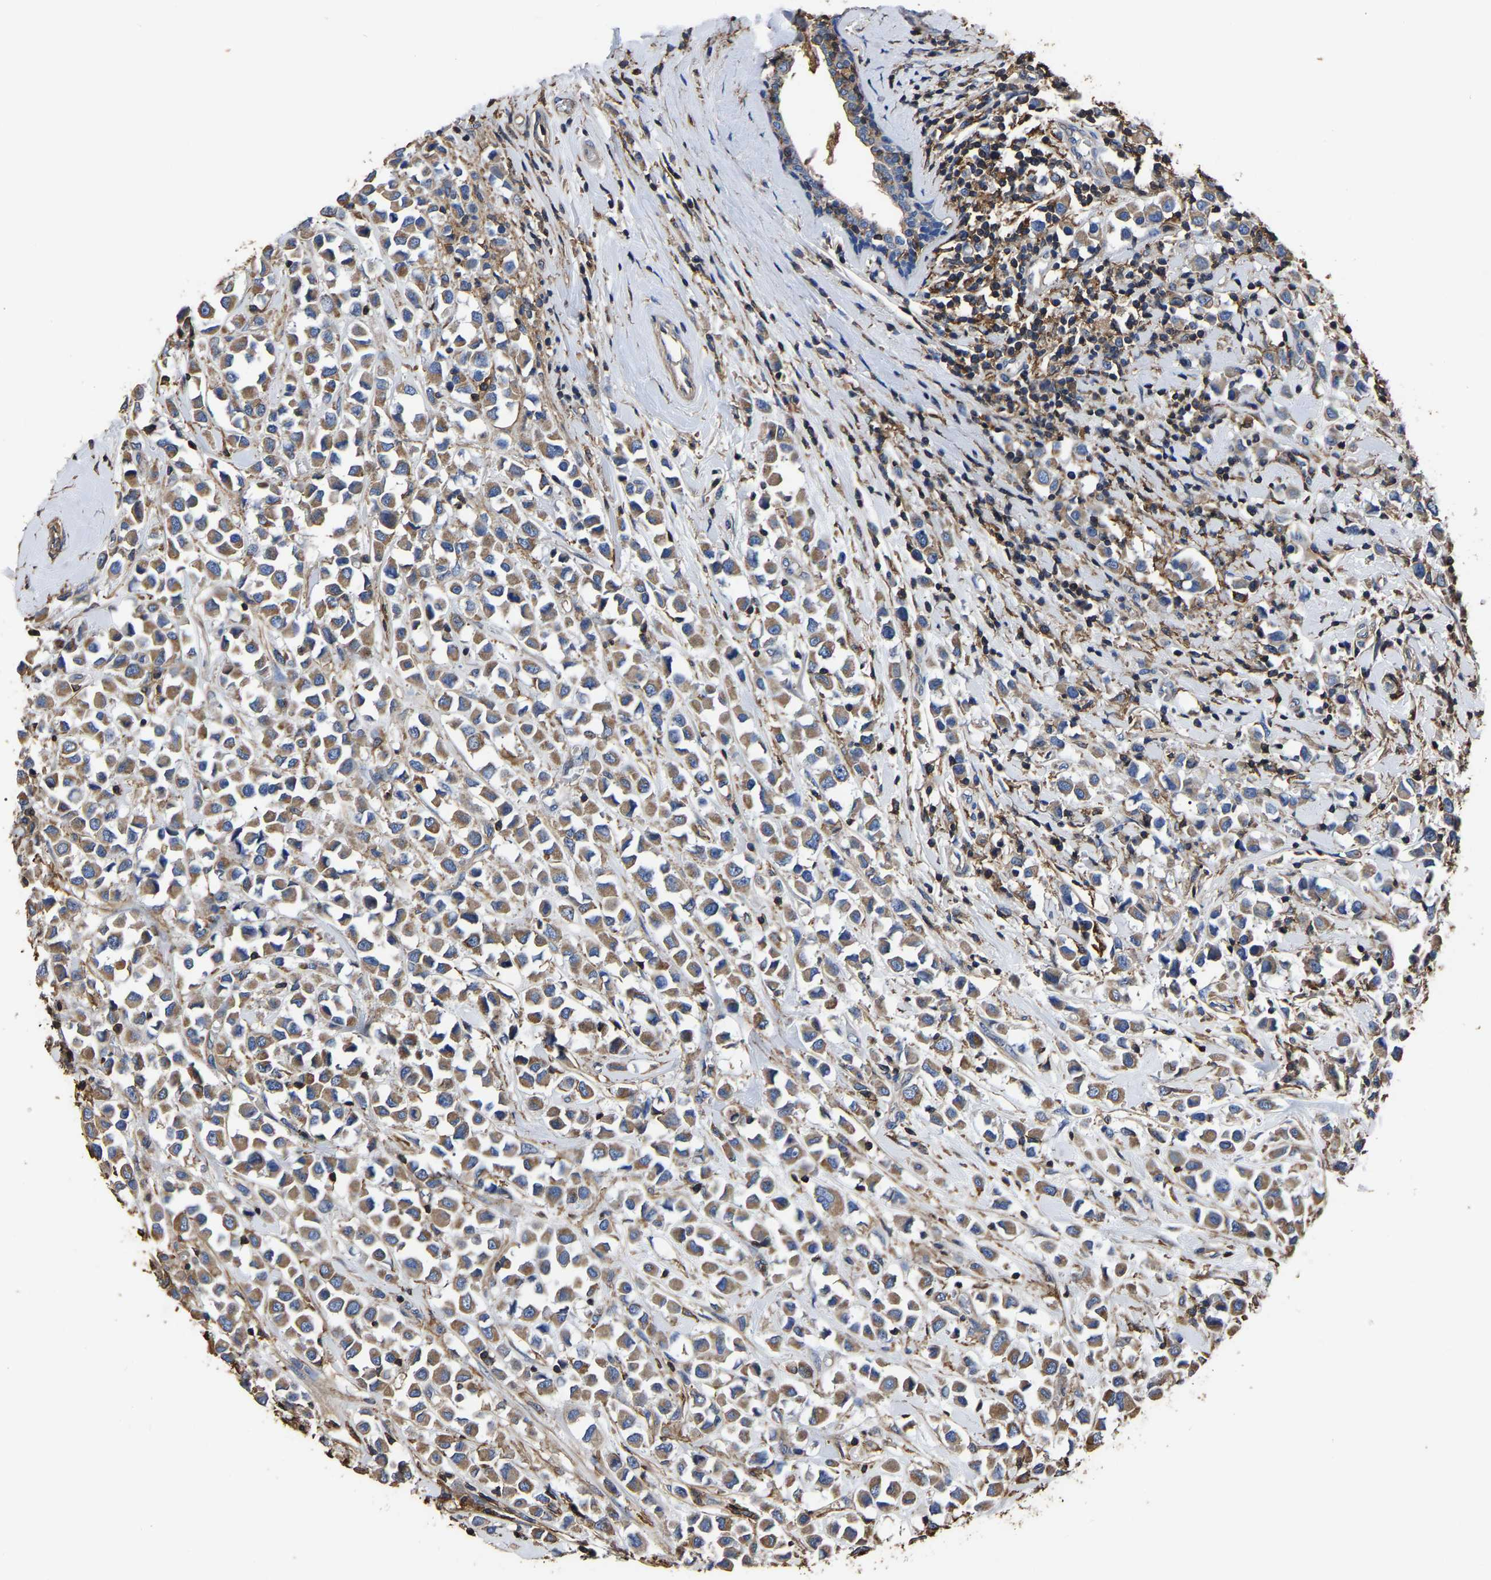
{"staining": {"intensity": "moderate", "quantity": ">75%", "location": "cytoplasmic/membranous"}, "tissue": "breast cancer", "cell_type": "Tumor cells", "image_type": "cancer", "snomed": [{"axis": "morphology", "description": "Duct carcinoma"}, {"axis": "topography", "description": "Breast"}], "caption": "Tumor cells display moderate cytoplasmic/membranous expression in approximately >75% of cells in breast cancer (infiltrating ductal carcinoma). (DAB (3,3'-diaminobenzidine) = brown stain, brightfield microscopy at high magnification).", "gene": "ARMT1", "patient": {"sex": "female", "age": 61}}